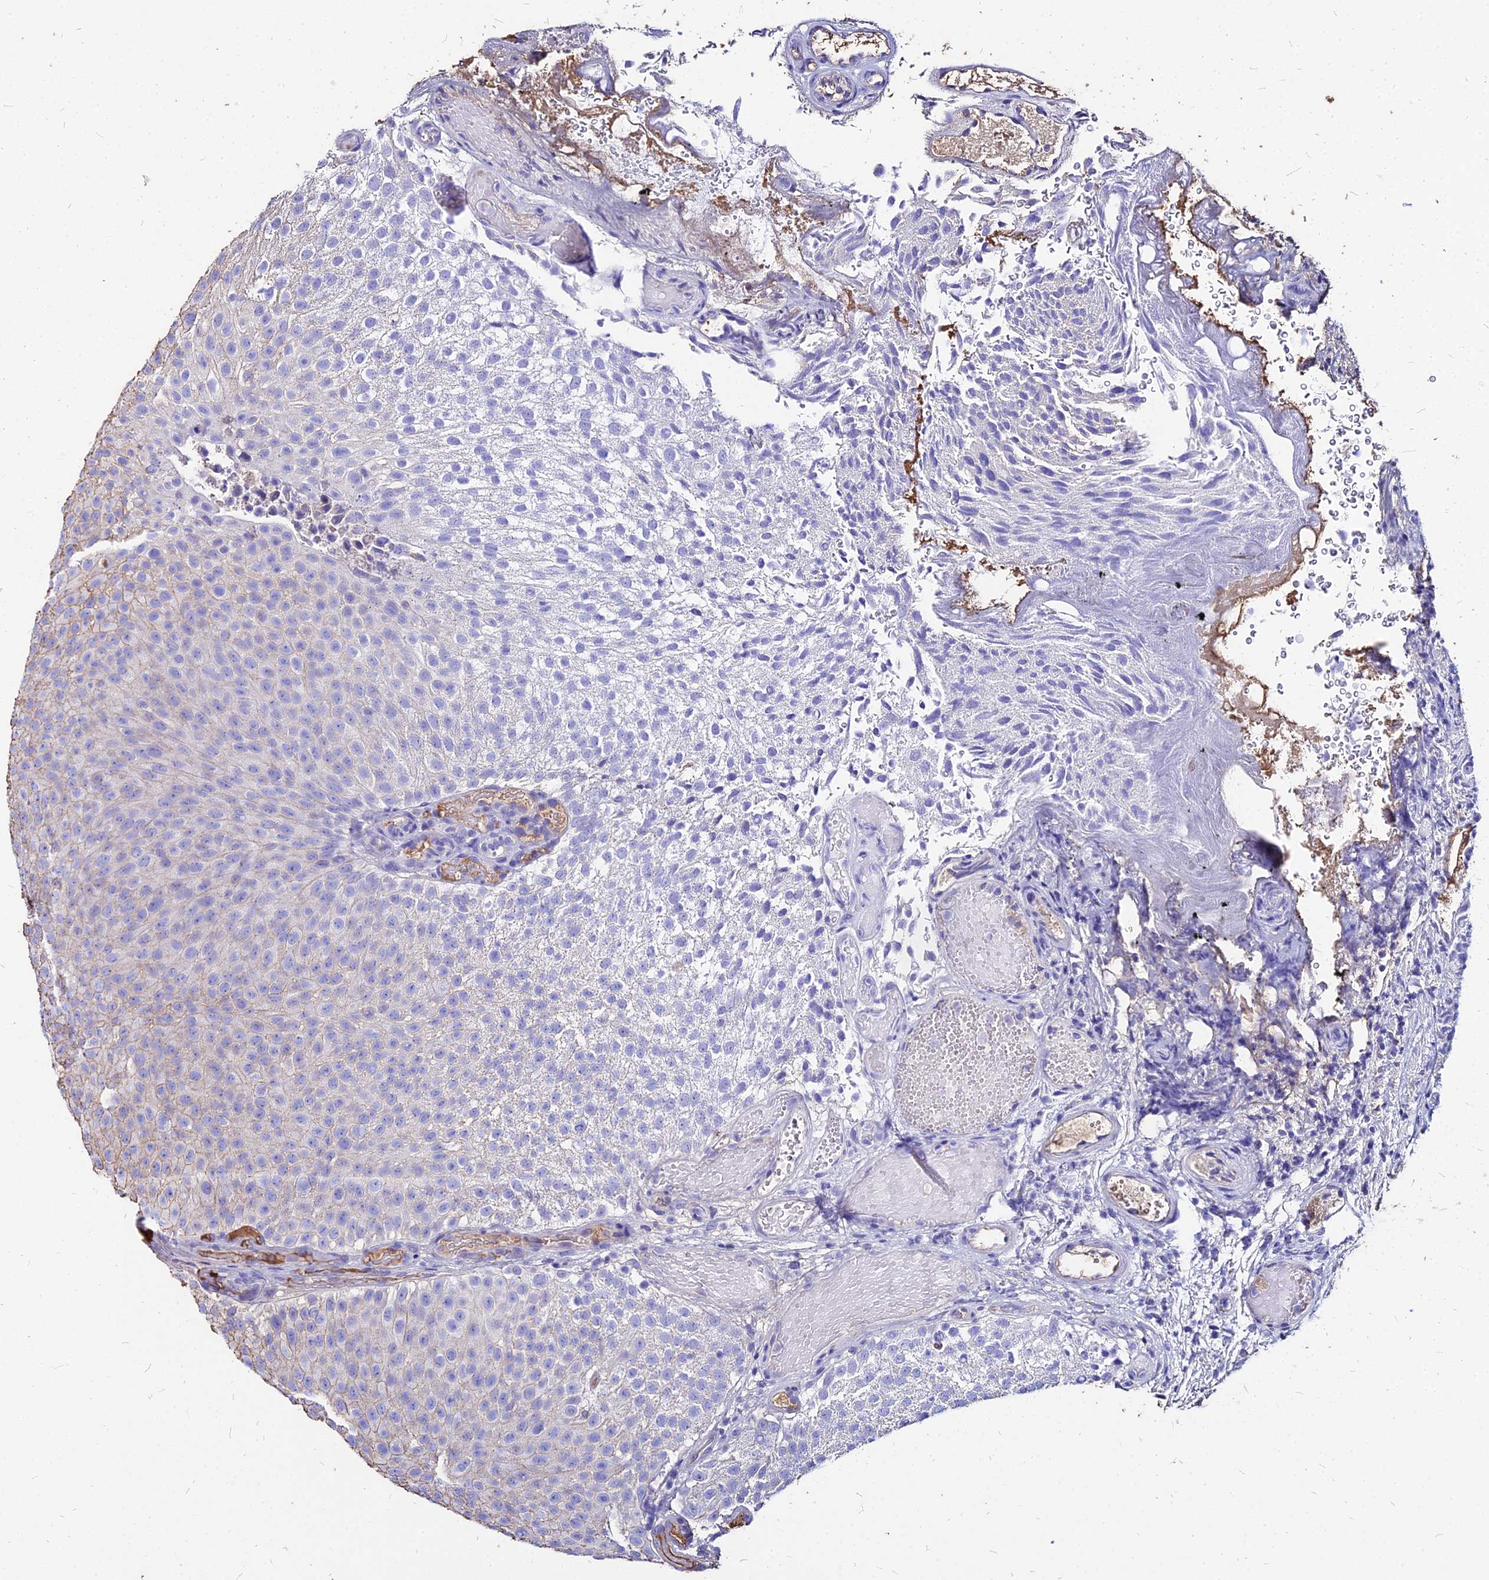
{"staining": {"intensity": "negative", "quantity": "none", "location": "none"}, "tissue": "urothelial cancer", "cell_type": "Tumor cells", "image_type": "cancer", "snomed": [{"axis": "morphology", "description": "Urothelial carcinoma, Low grade"}, {"axis": "topography", "description": "Urinary bladder"}], "caption": "Immunohistochemical staining of human urothelial cancer displays no significant positivity in tumor cells. (DAB (3,3'-diaminobenzidine) immunohistochemistry with hematoxylin counter stain).", "gene": "NME5", "patient": {"sex": "male", "age": 78}}